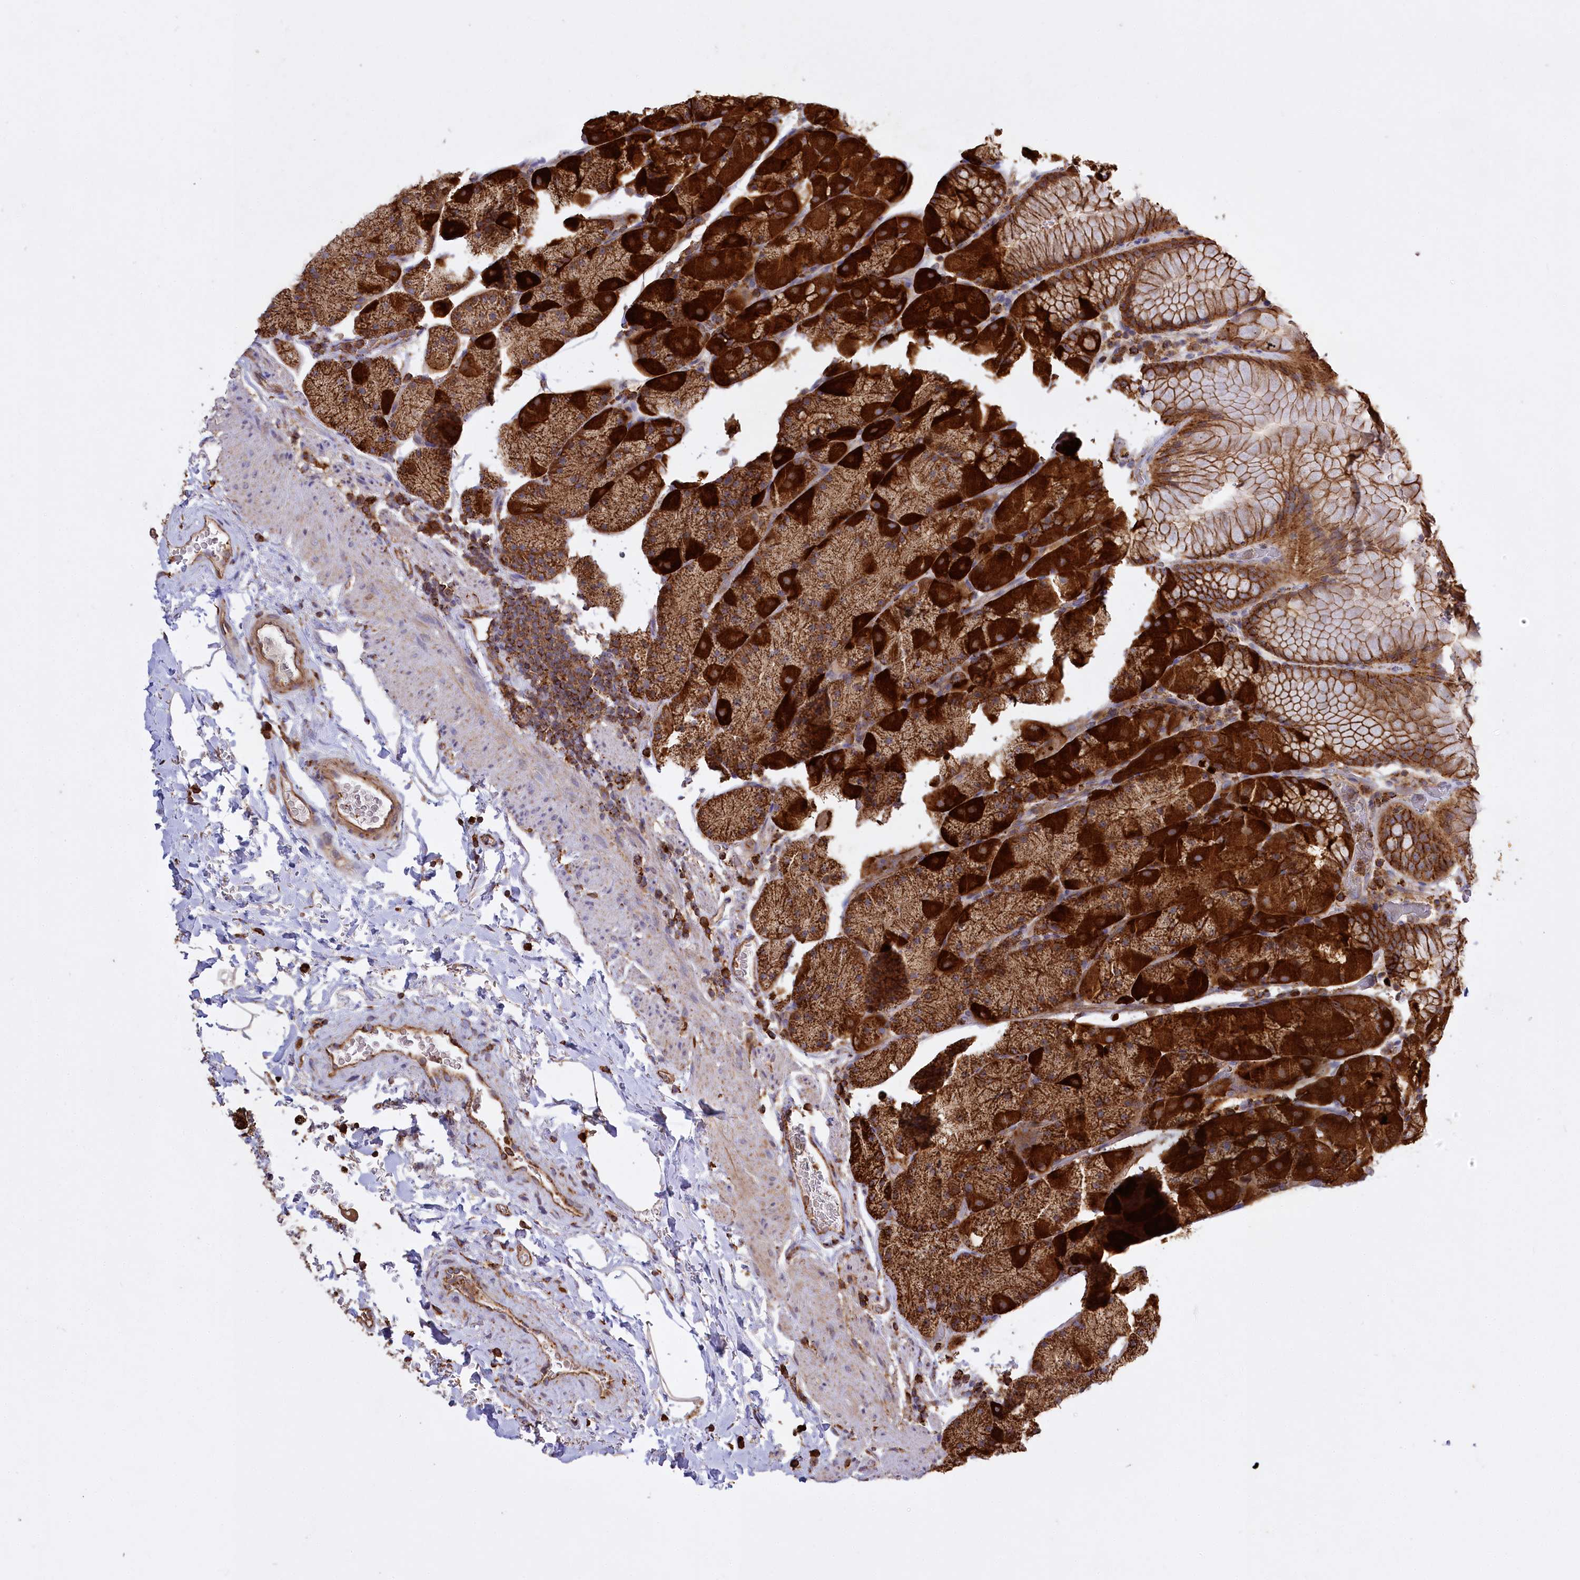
{"staining": {"intensity": "strong", "quantity": ">75%", "location": "cytoplasmic/membranous"}, "tissue": "stomach", "cell_type": "Glandular cells", "image_type": "normal", "snomed": [{"axis": "morphology", "description": "Normal tissue, NOS"}, {"axis": "topography", "description": "Stomach, upper"}, {"axis": "topography", "description": "Stomach, lower"}], "caption": "Protein staining demonstrates strong cytoplasmic/membranous expression in approximately >75% of glandular cells in benign stomach.", "gene": "CARD19", "patient": {"sex": "male", "age": 67}}